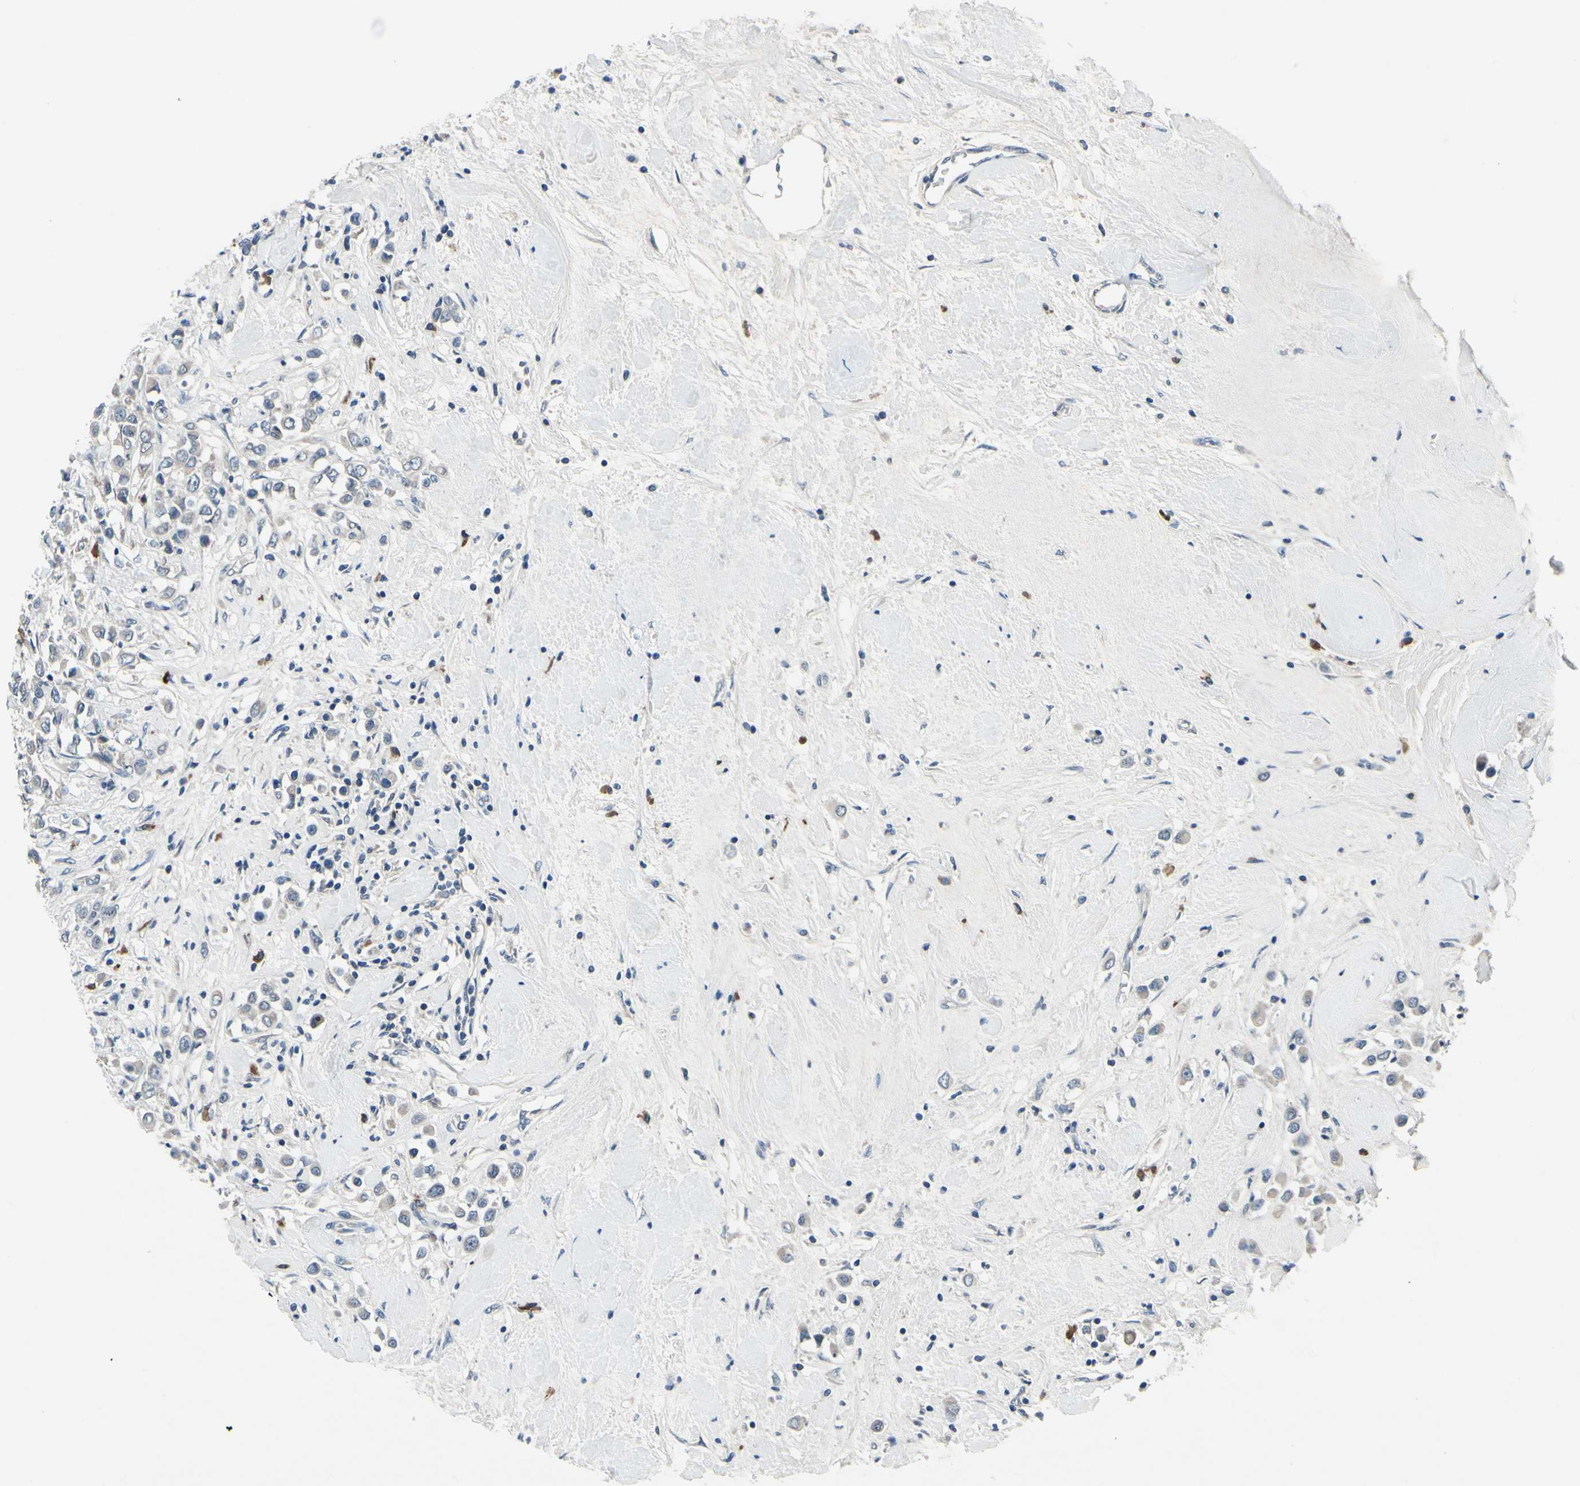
{"staining": {"intensity": "weak", "quantity": "25%-75%", "location": "cytoplasmic/membranous"}, "tissue": "breast cancer", "cell_type": "Tumor cells", "image_type": "cancer", "snomed": [{"axis": "morphology", "description": "Duct carcinoma"}, {"axis": "topography", "description": "Breast"}], "caption": "IHC staining of breast cancer (intraductal carcinoma), which shows low levels of weak cytoplasmic/membranous positivity in about 25%-75% of tumor cells indicating weak cytoplasmic/membranous protein expression. The staining was performed using DAB (3,3'-diaminobenzidine) (brown) for protein detection and nuclei were counterstained in hematoxylin (blue).", "gene": "SELENOK", "patient": {"sex": "female", "age": 61}}